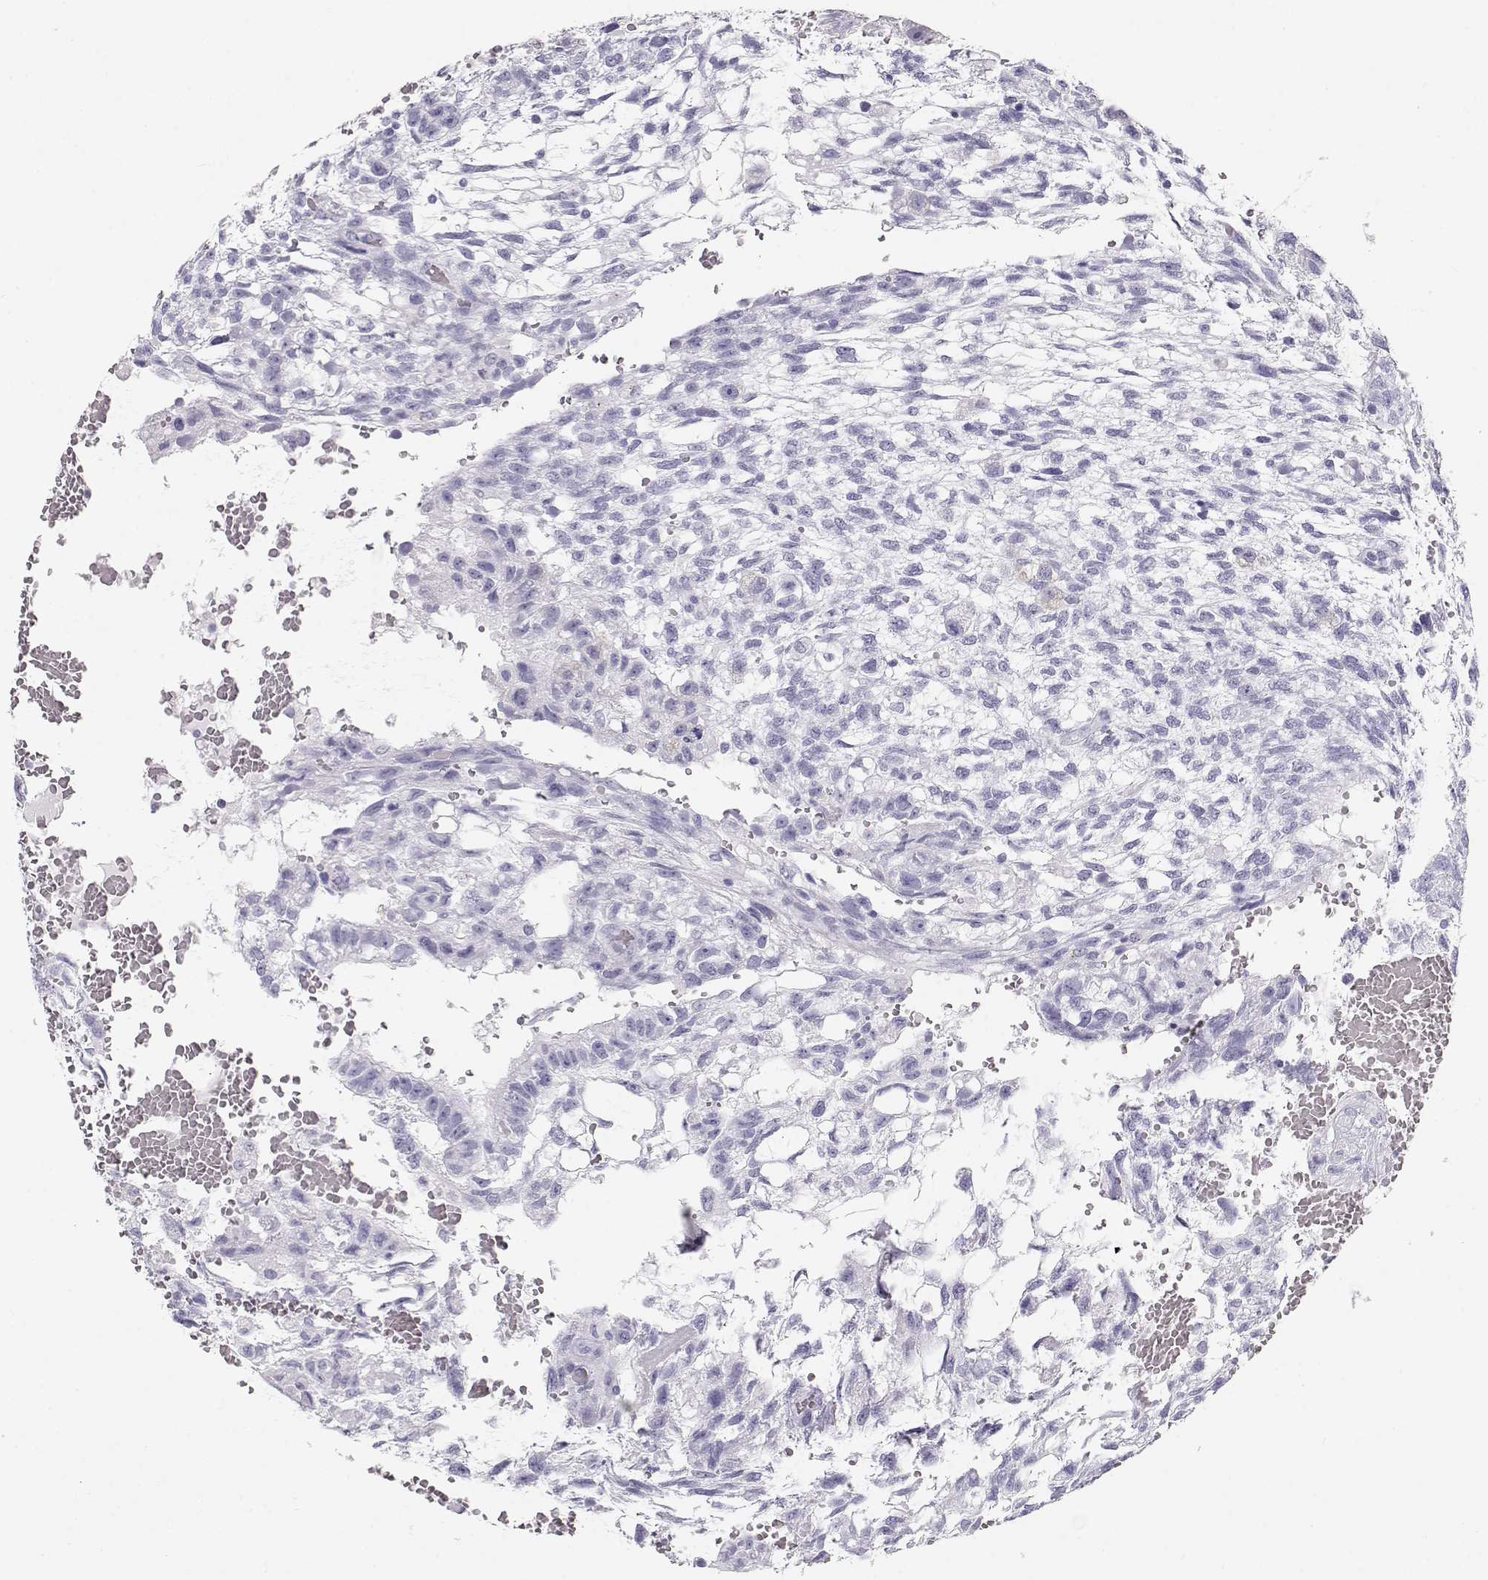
{"staining": {"intensity": "negative", "quantity": "none", "location": "none"}, "tissue": "testis cancer", "cell_type": "Tumor cells", "image_type": "cancer", "snomed": [{"axis": "morphology", "description": "Carcinoma, Embryonal, NOS"}, {"axis": "topography", "description": "Testis"}], "caption": "A high-resolution histopathology image shows immunohistochemistry (IHC) staining of embryonal carcinoma (testis), which shows no significant staining in tumor cells.", "gene": "MAGEC1", "patient": {"sex": "male", "age": 32}}